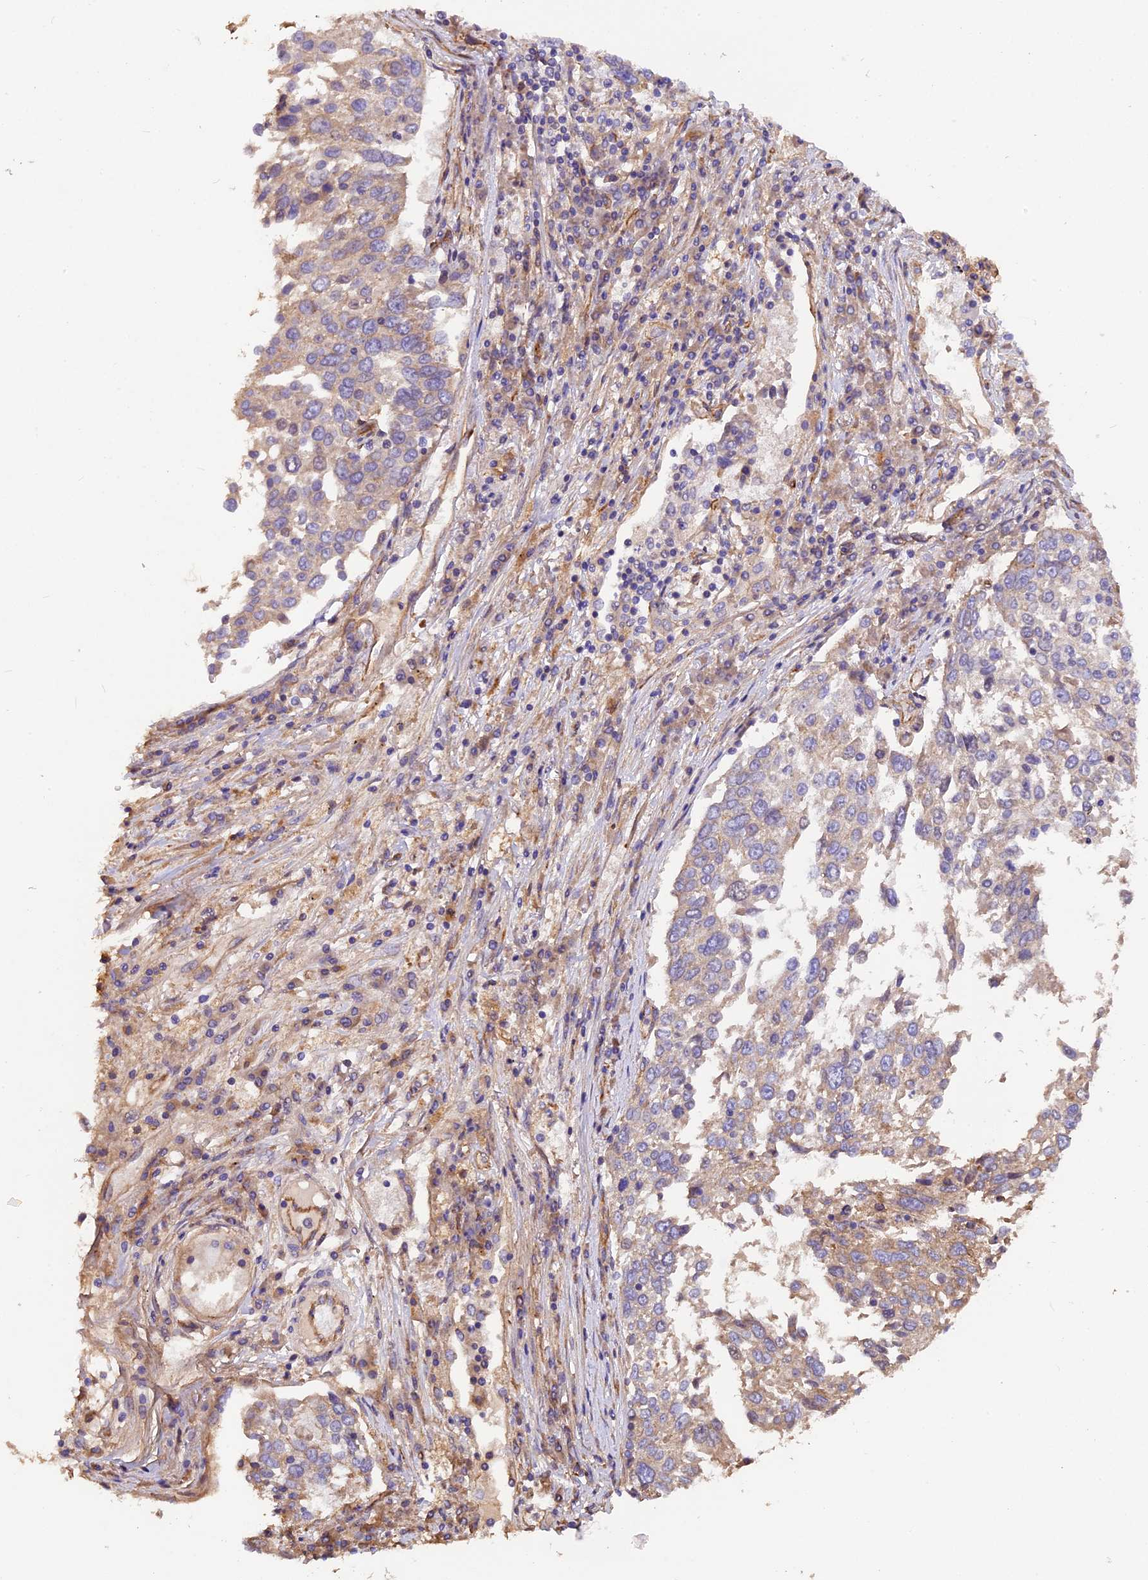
{"staining": {"intensity": "weak", "quantity": "<25%", "location": "cytoplasmic/membranous"}, "tissue": "lung cancer", "cell_type": "Tumor cells", "image_type": "cancer", "snomed": [{"axis": "morphology", "description": "Squamous cell carcinoma, NOS"}, {"axis": "topography", "description": "Lung"}], "caption": "DAB immunohistochemical staining of lung squamous cell carcinoma reveals no significant staining in tumor cells.", "gene": "ERMARD", "patient": {"sex": "male", "age": 65}}